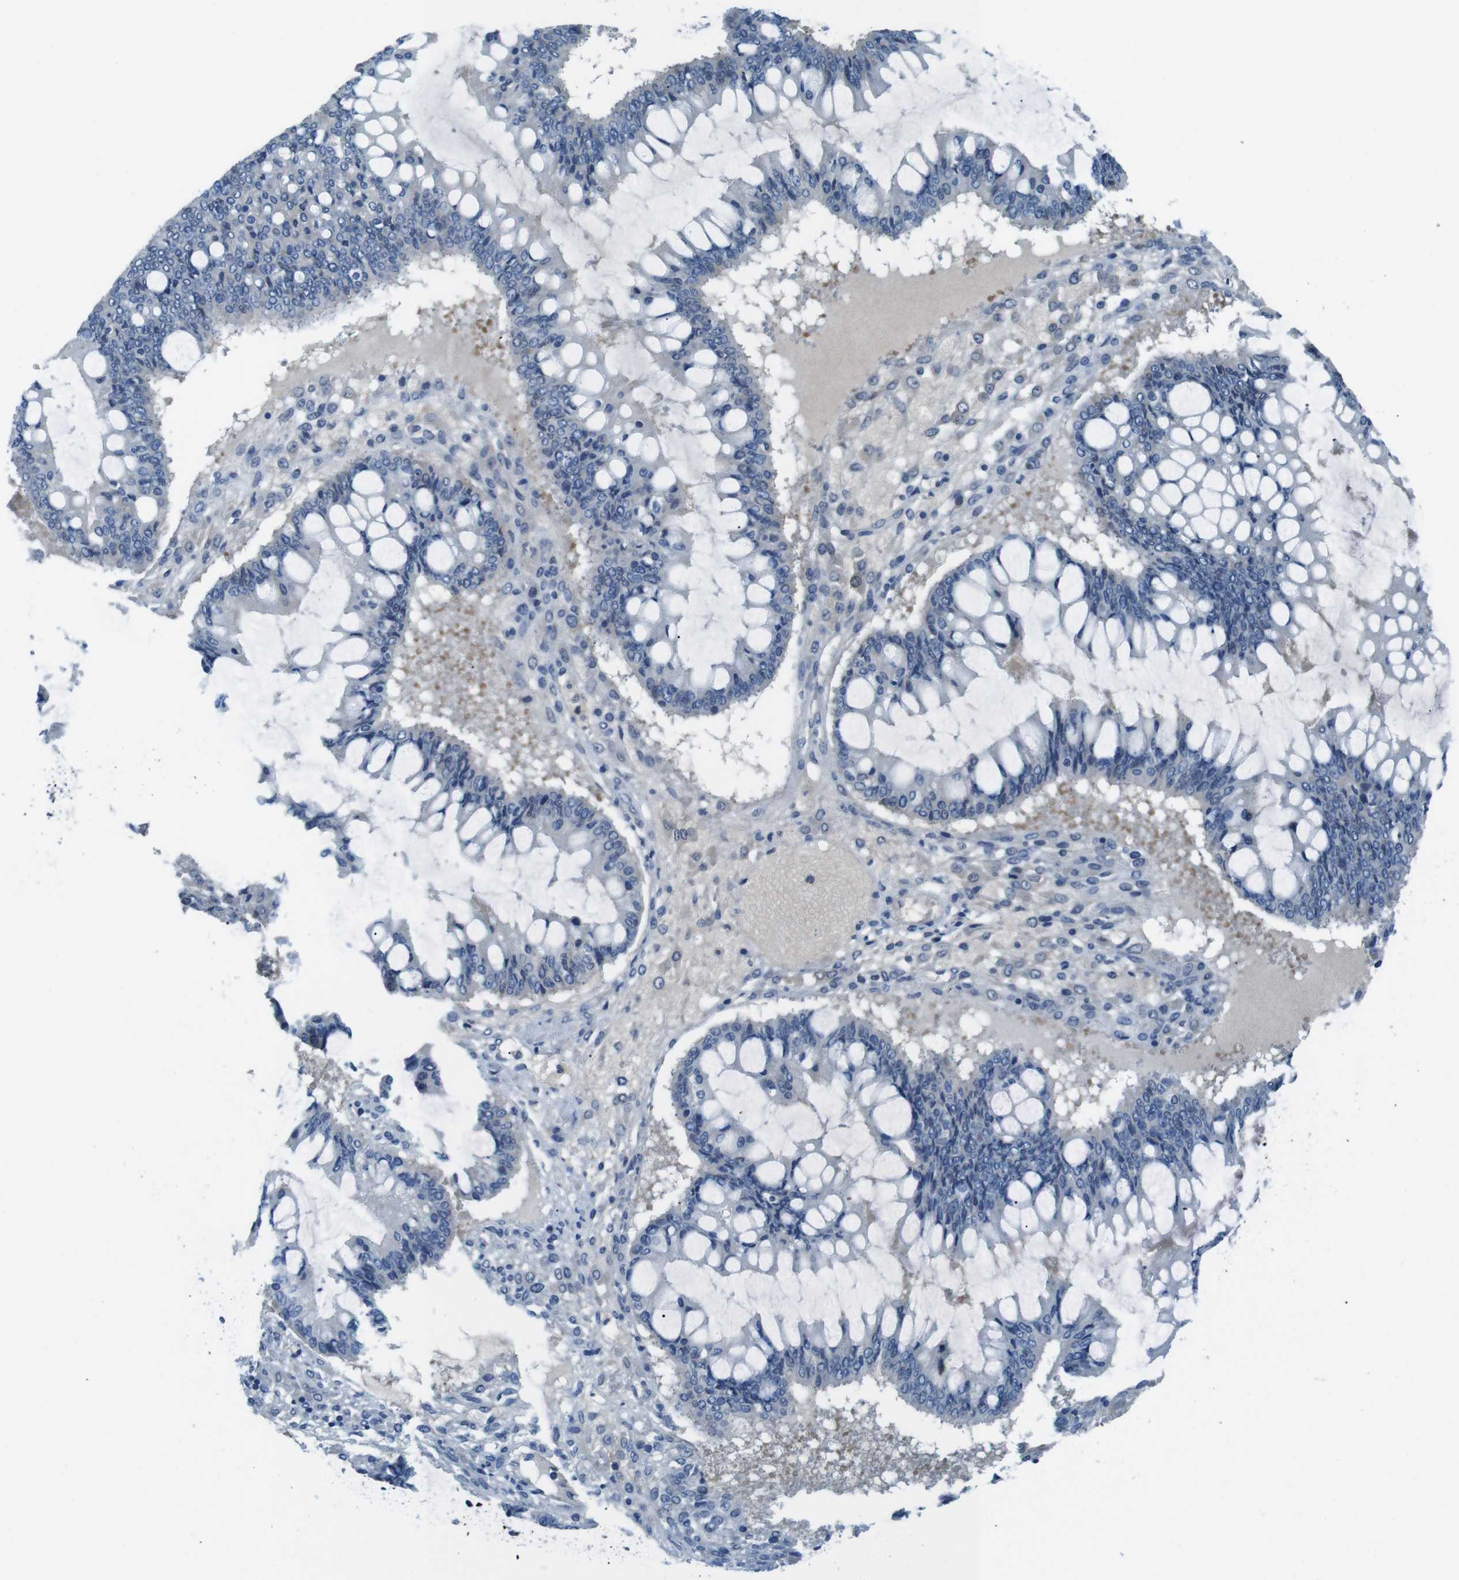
{"staining": {"intensity": "negative", "quantity": "none", "location": "none"}, "tissue": "ovarian cancer", "cell_type": "Tumor cells", "image_type": "cancer", "snomed": [{"axis": "morphology", "description": "Cystadenocarcinoma, mucinous, NOS"}, {"axis": "topography", "description": "Ovary"}], "caption": "Immunohistochemistry histopathology image of neoplastic tissue: ovarian cancer (mucinous cystadenocarcinoma) stained with DAB displays no significant protein positivity in tumor cells. Brightfield microscopy of immunohistochemistry (IHC) stained with DAB (3,3'-diaminobenzidine) (brown) and hematoxylin (blue), captured at high magnification.", "gene": "NANOS2", "patient": {"sex": "female", "age": 73}}